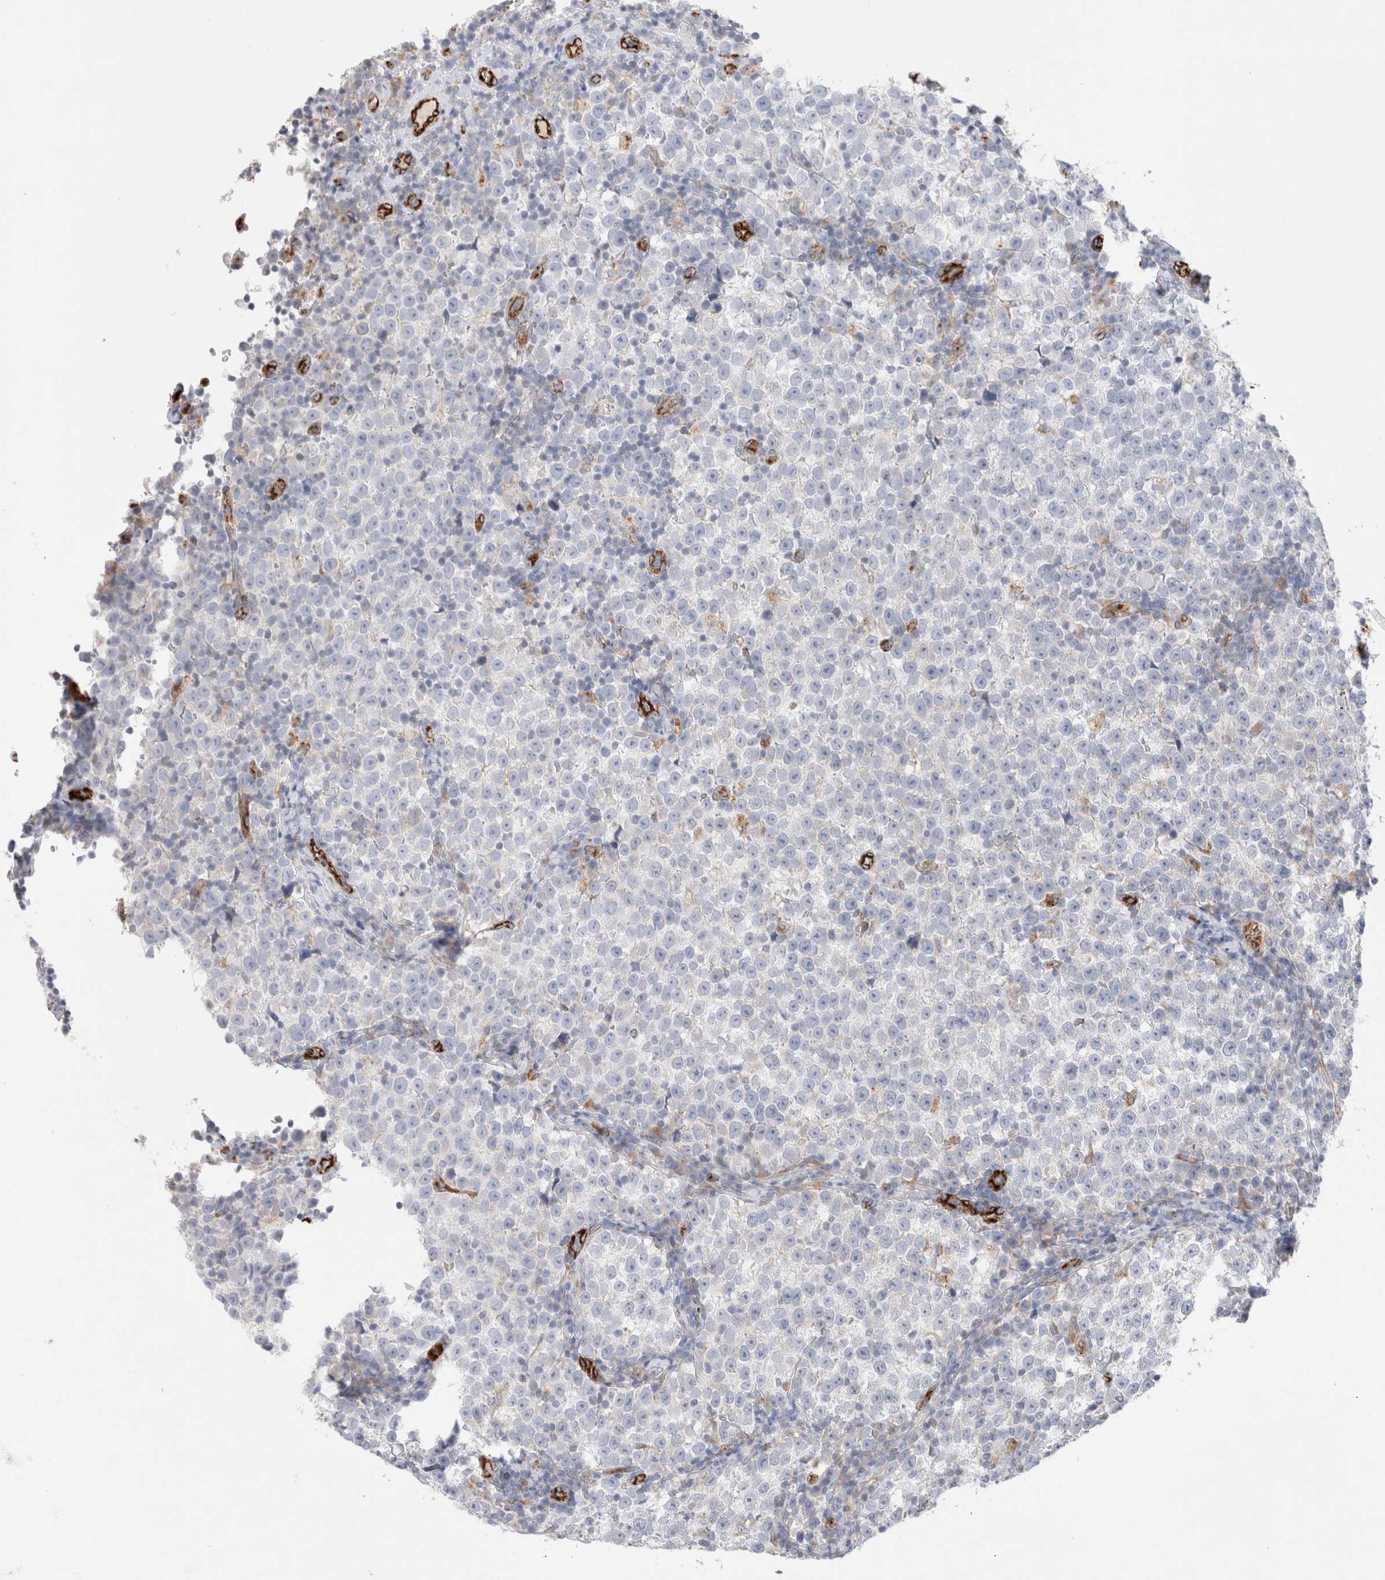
{"staining": {"intensity": "negative", "quantity": "none", "location": "none"}, "tissue": "testis cancer", "cell_type": "Tumor cells", "image_type": "cancer", "snomed": [{"axis": "morphology", "description": "Normal tissue, NOS"}, {"axis": "morphology", "description": "Seminoma, NOS"}, {"axis": "topography", "description": "Testis"}], "caption": "Immunohistochemistry of human testis cancer reveals no expression in tumor cells.", "gene": "CNPY4", "patient": {"sex": "male", "age": 43}}